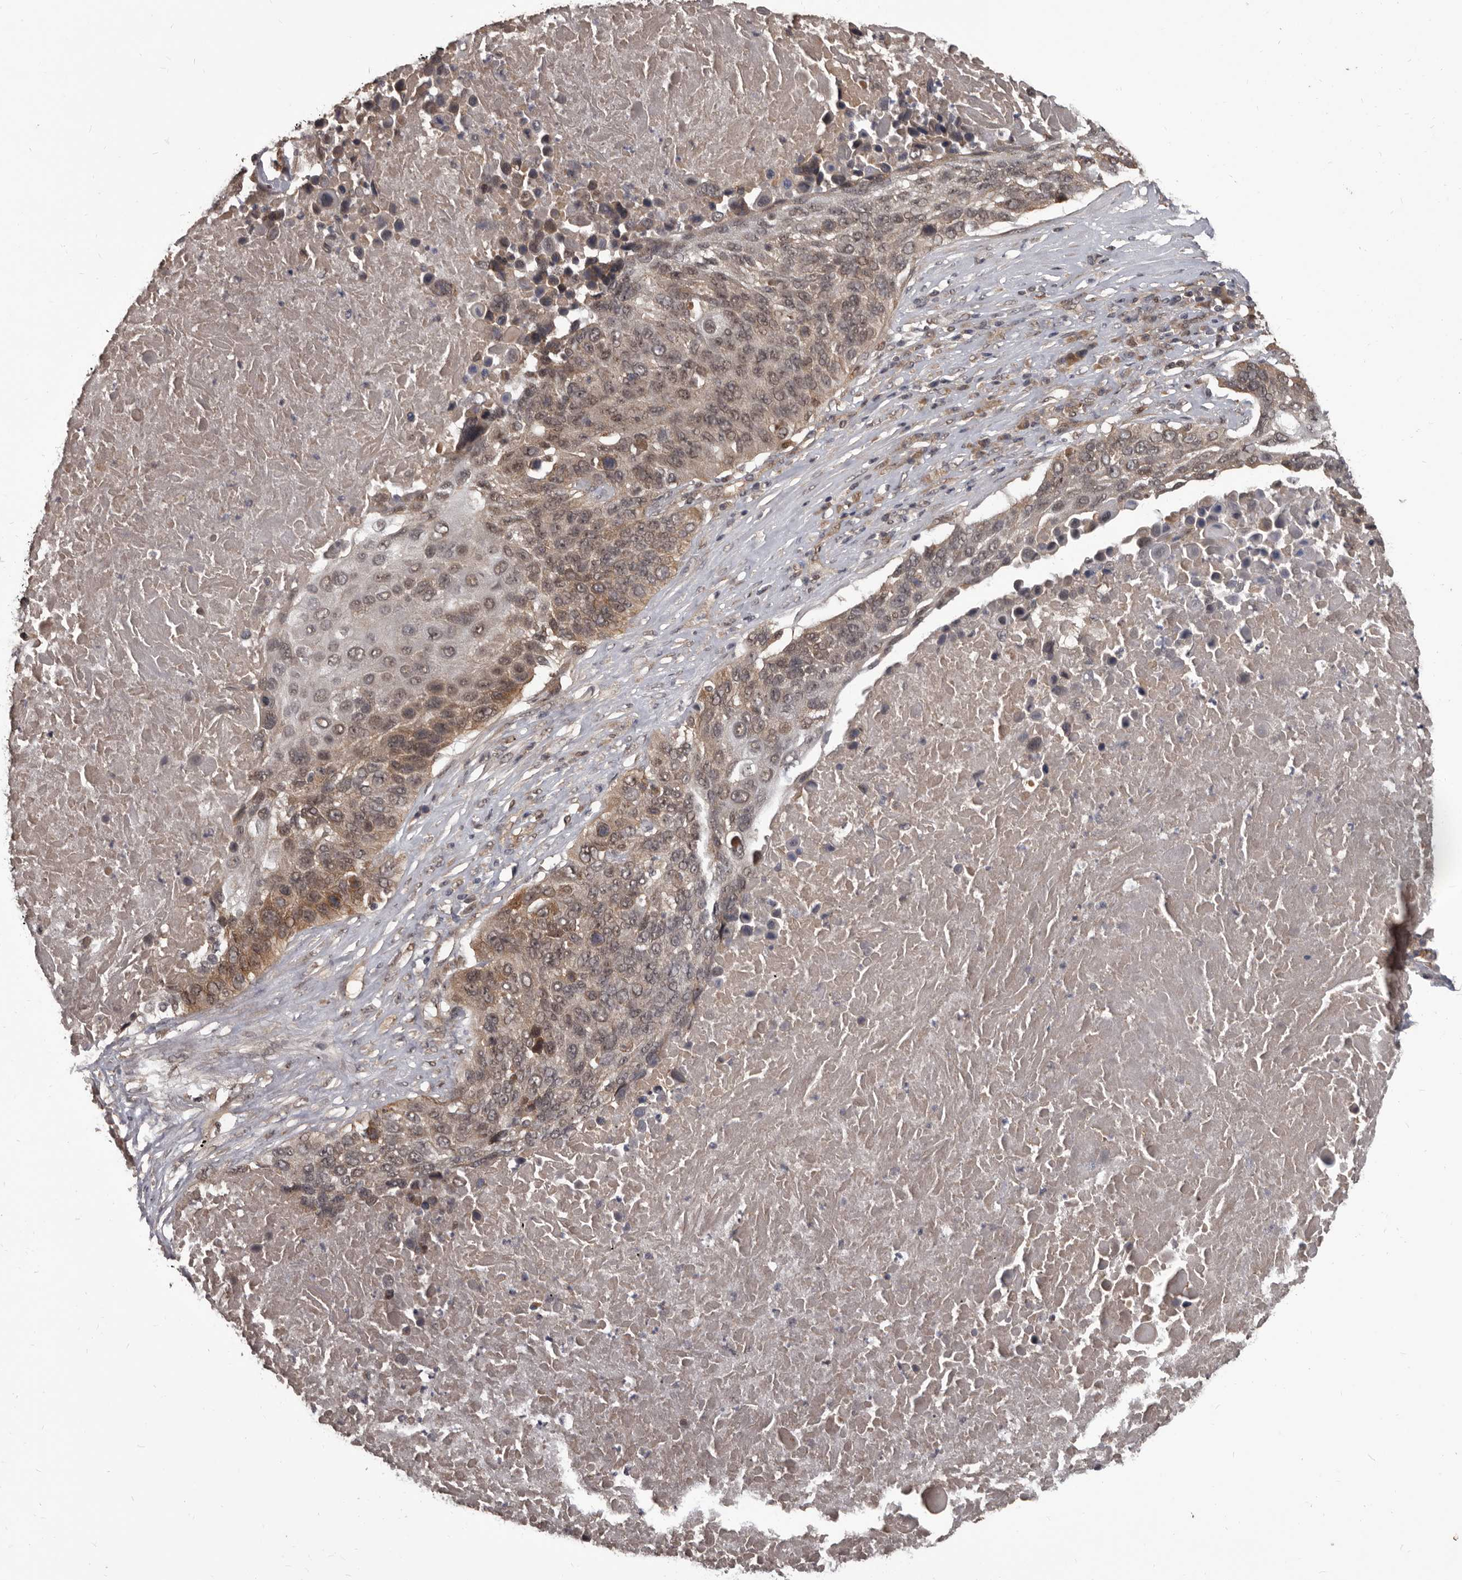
{"staining": {"intensity": "weak", "quantity": ">75%", "location": "cytoplasmic/membranous,nuclear"}, "tissue": "lung cancer", "cell_type": "Tumor cells", "image_type": "cancer", "snomed": [{"axis": "morphology", "description": "Squamous cell carcinoma, NOS"}, {"axis": "topography", "description": "Lung"}], "caption": "The micrograph demonstrates staining of lung squamous cell carcinoma, revealing weak cytoplasmic/membranous and nuclear protein expression (brown color) within tumor cells.", "gene": "AHR", "patient": {"sex": "male", "age": 66}}